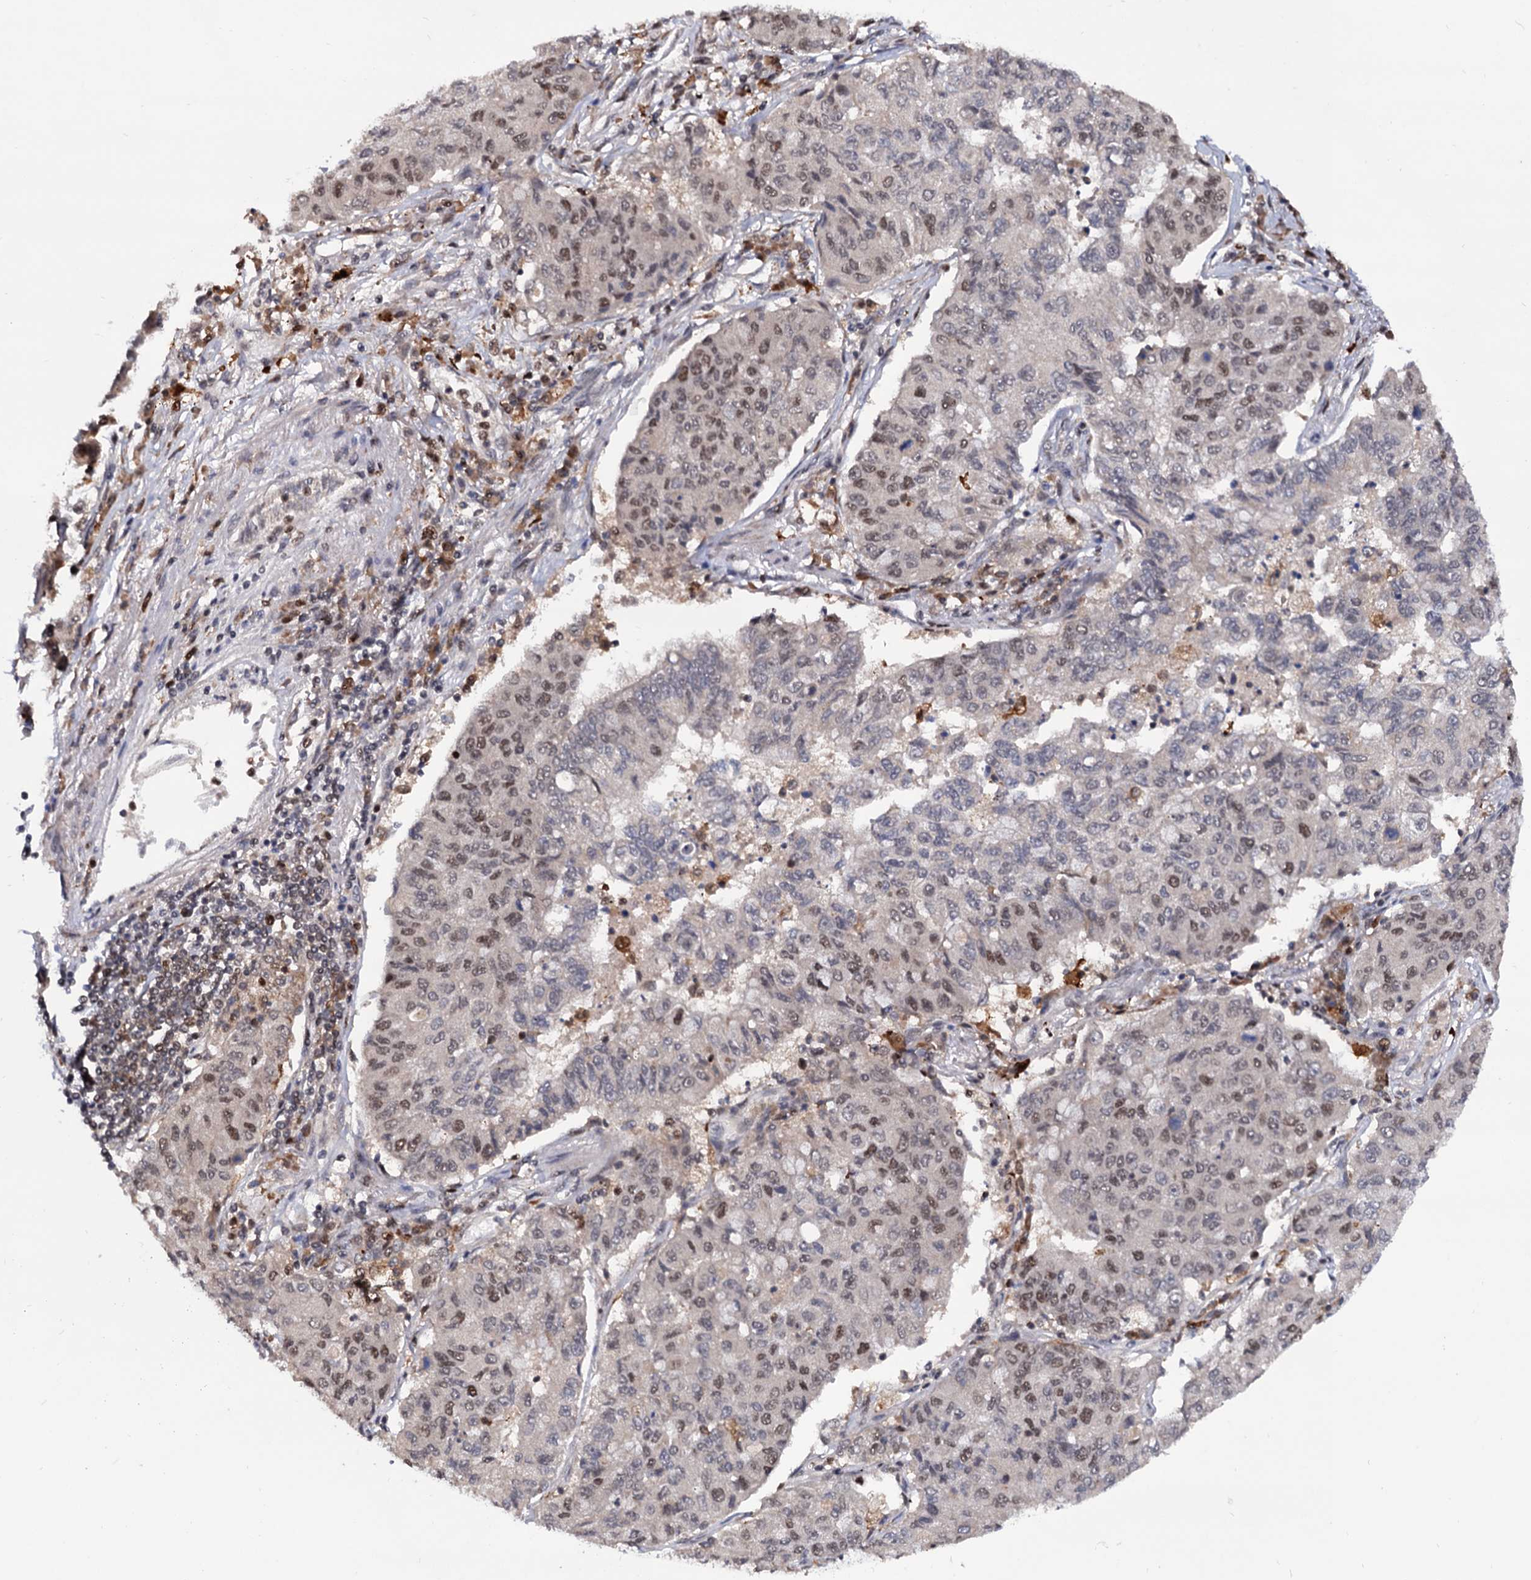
{"staining": {"intensity": "moderate", "quantity": "25%-75%", "location": "nuclear"}, "tissue": "lung cancer", "cell_type": "Tumor cells", "image_type": "cancer", "snomed": [{"axis": "morphology", "description": "Squamous cell carcinoma, NOS"}, {"axis": "topography", "description": "Lung"}], "caption": "This is an image of immunohistochemistry staining of lung cancer (squamous cell carcinoma), which shows moderate expression in the nuclear of tumor cells.", "gene": "RNASEH2B", "patient": {"sex": "male", "age": 74}}